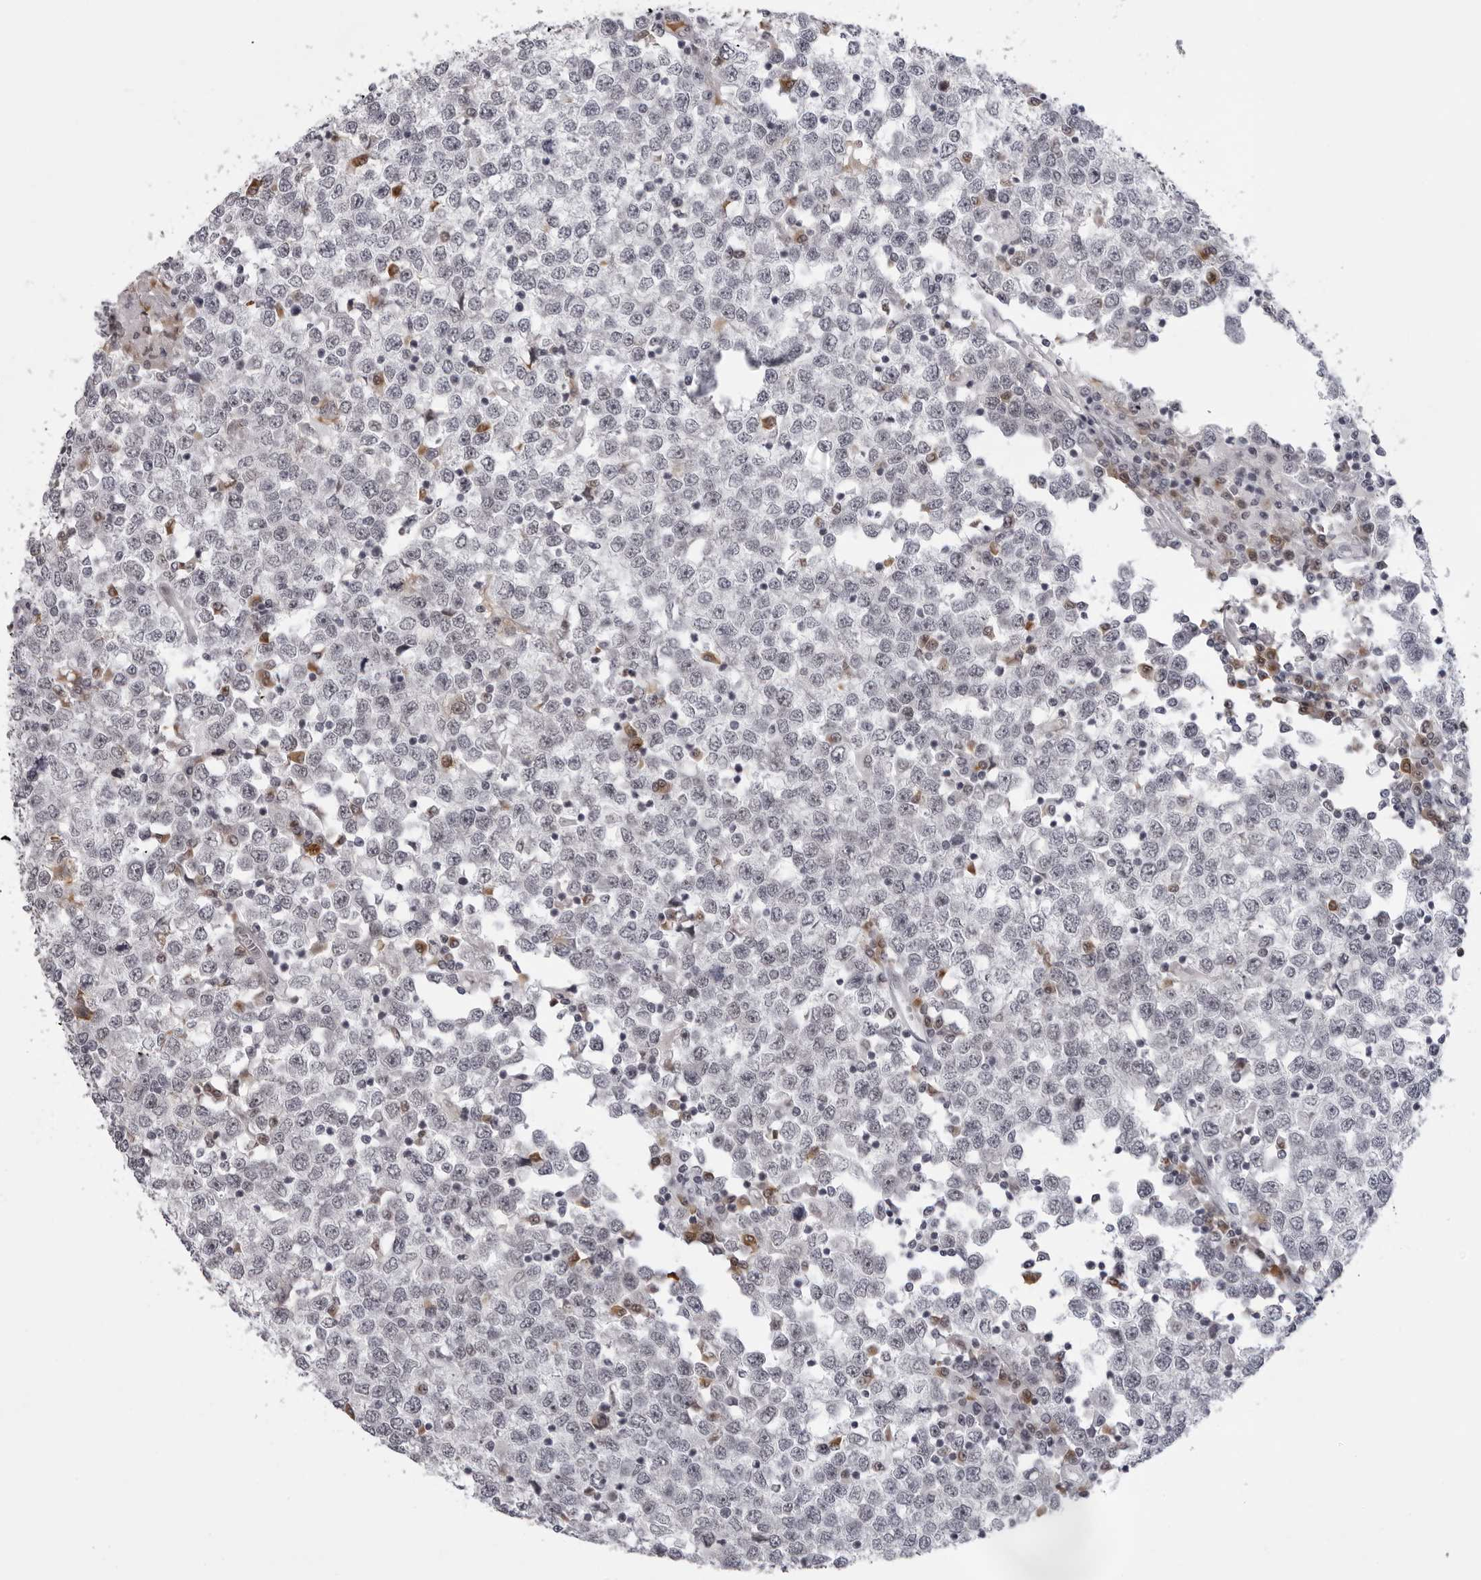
{"staining": {"intensity": "weak", "quantity": "<25%", "location": "nuclear"}, "tissue": "testis cancer", "cell_type": "Tumor cells", "image_type": "cancer", "snomed": [{"axis": "morphology", "description": "Seminoma, NOS"}, {"axis": "topography", "description": "Testis"}], "caption": "This is an immunohistochemistry (IHC) histopathology image of seminoma (testis). There is no staining in tumor cells.", "gene": "EXOSC10", "patient": {"sex": "male", "age": 65}}